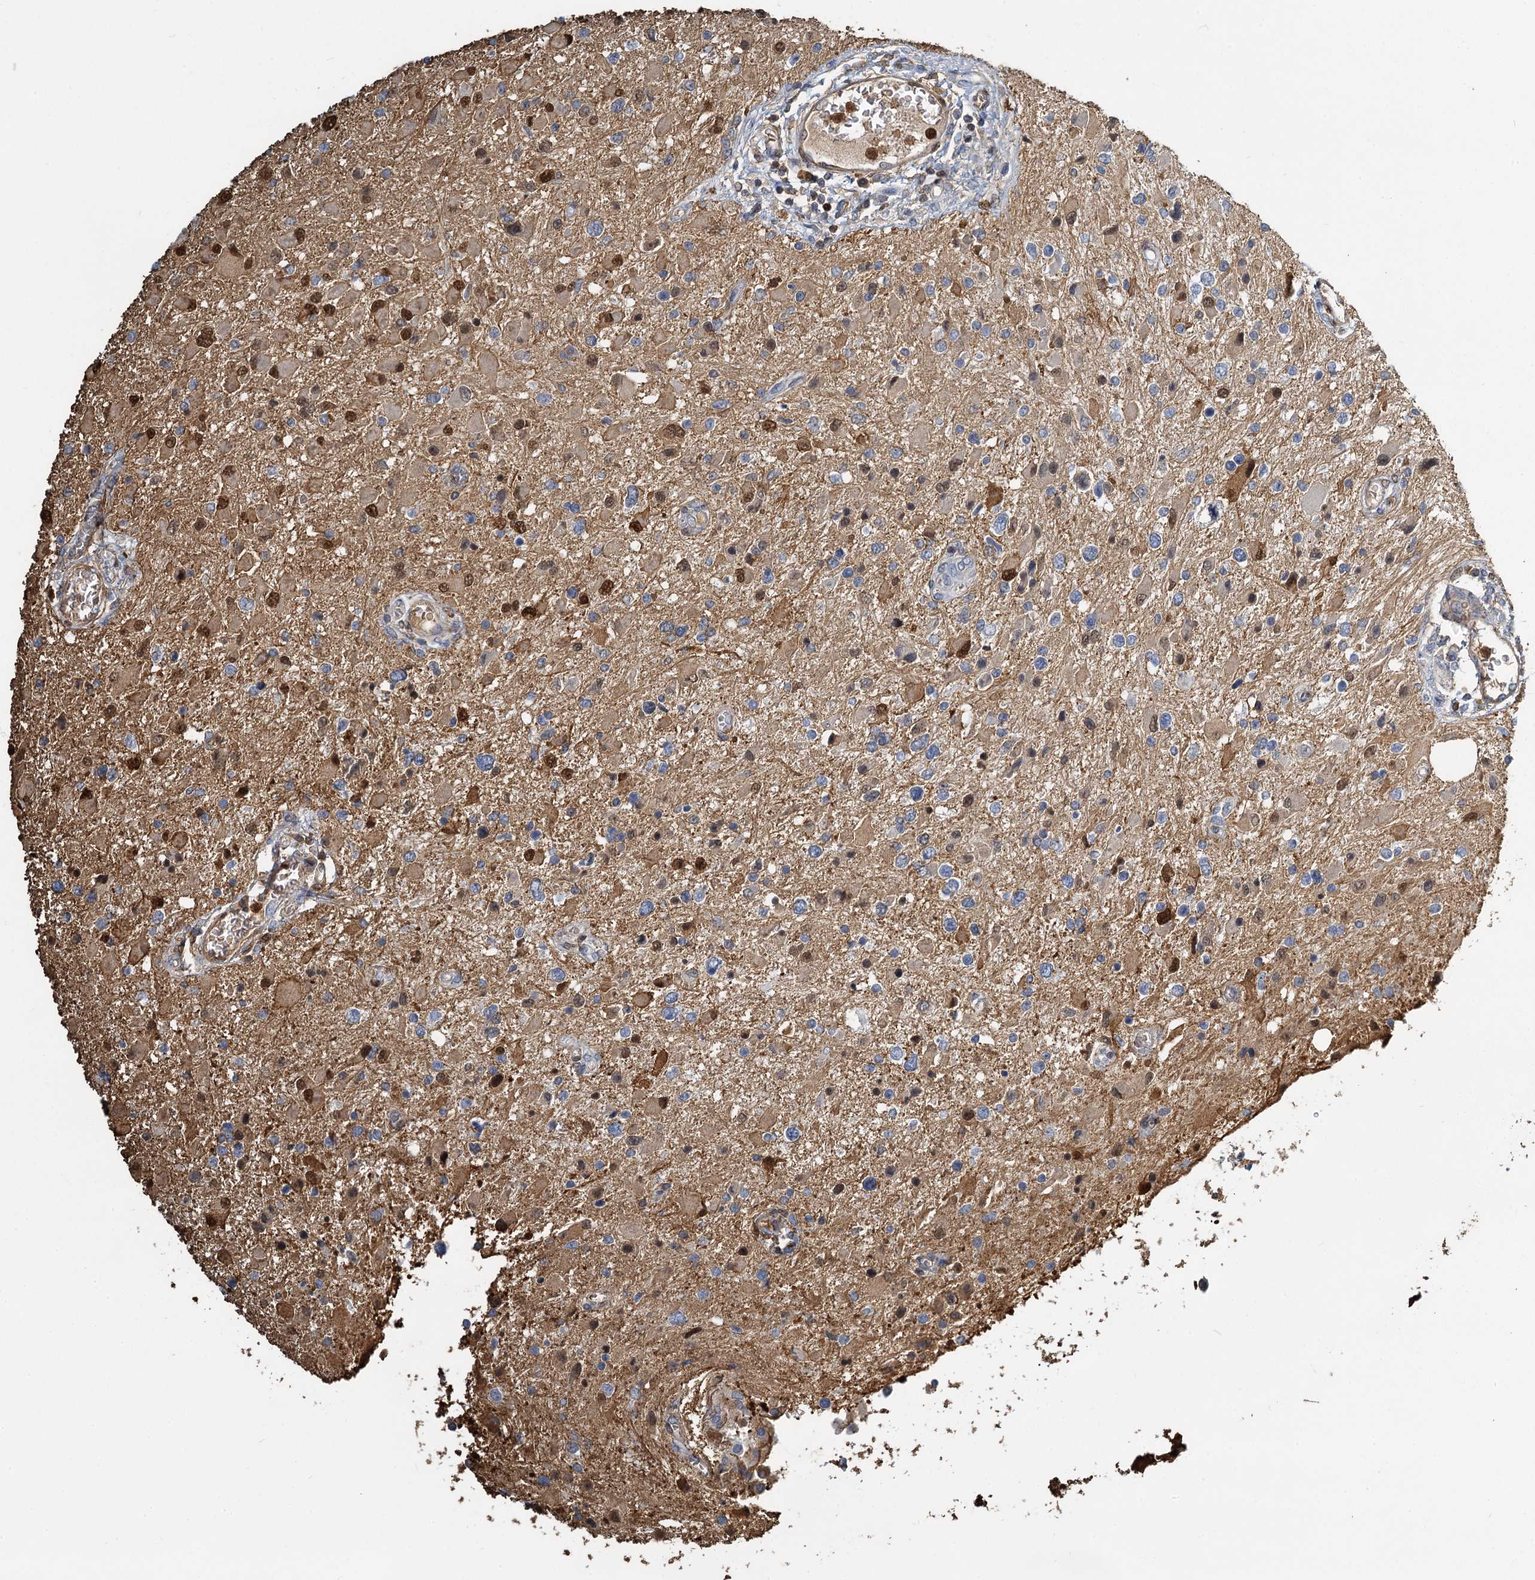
{"staining": {"intensity": "moderate", "quantity": "<25%", "location": "nuclear"}, "tissue": "glioma", "cell_type": "Tumor cells", "image_type": "cancer", "snomed": [{"axis": "morphology", "description": "Glioma, malignant, High grade"}, {"axis": "topography", "description": "Brain"}], "caption": "High-power microscopy captured an immunohistochemistry (IHC) histopathology image of malignant high-grade glioma, revealing moderate nuclear positivity in about <25% of tumor cells. Using DAB (brown) and hematoxylin (blue) stains, captured at high magnification using brightfield microscopy.", "gene": "S100A6", "patient": {"sex": "male", "age": 53}}